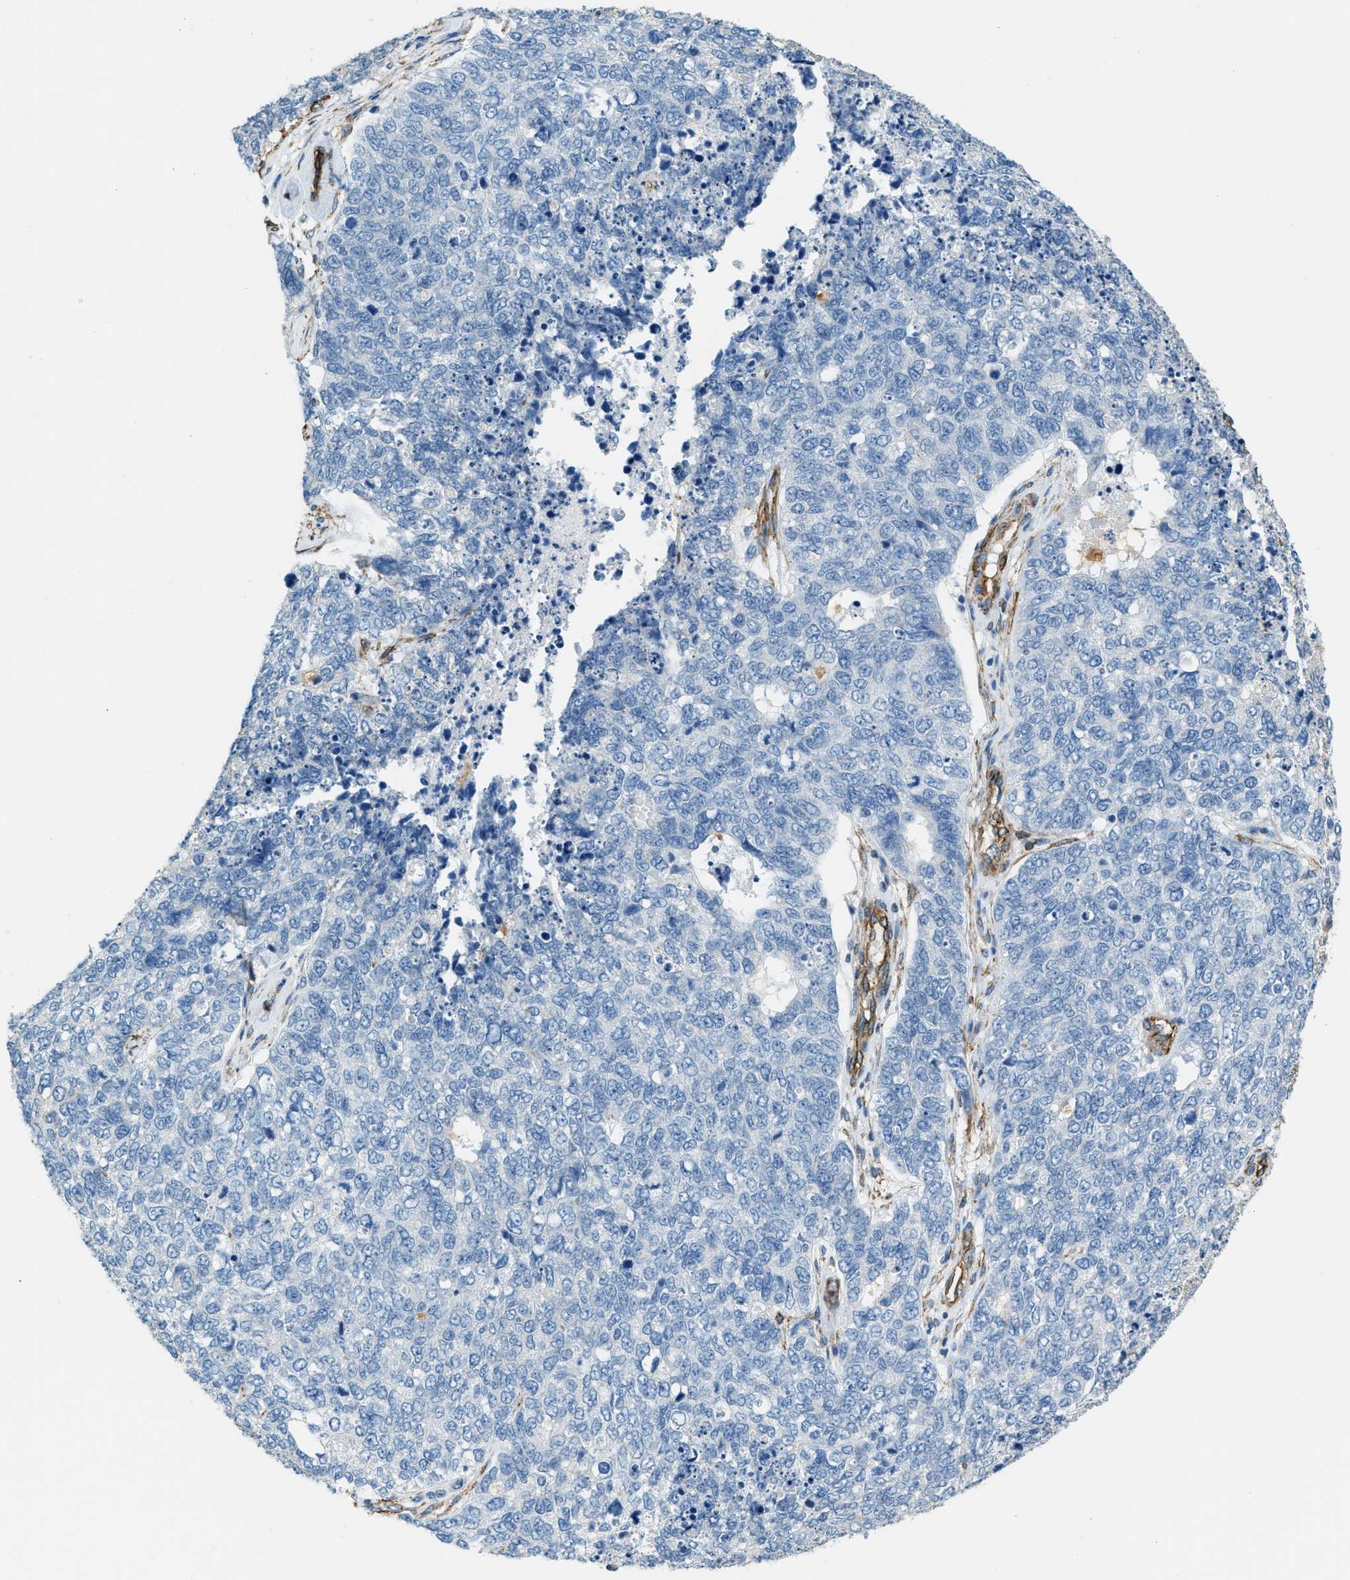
{"staining": {"intensity": "negative", "quantity": "none", "location": "none"}, "tissue": "cervical cancer", "cell_type": "Tumor cells", "image_type": "cancer", "snomed": [{"axis": "morphology", "description": "Squamous cell carcinoma, NOS"}, {"axis": "topography", "description": "Cervix"}], "caption": "DAB immunohistochemical staining of human squamous cell carcinoma (cervical) shows no significant expression in tumor cells.", "gene": "TMEM43", "patient": {"sex": "female", "age": 63}}